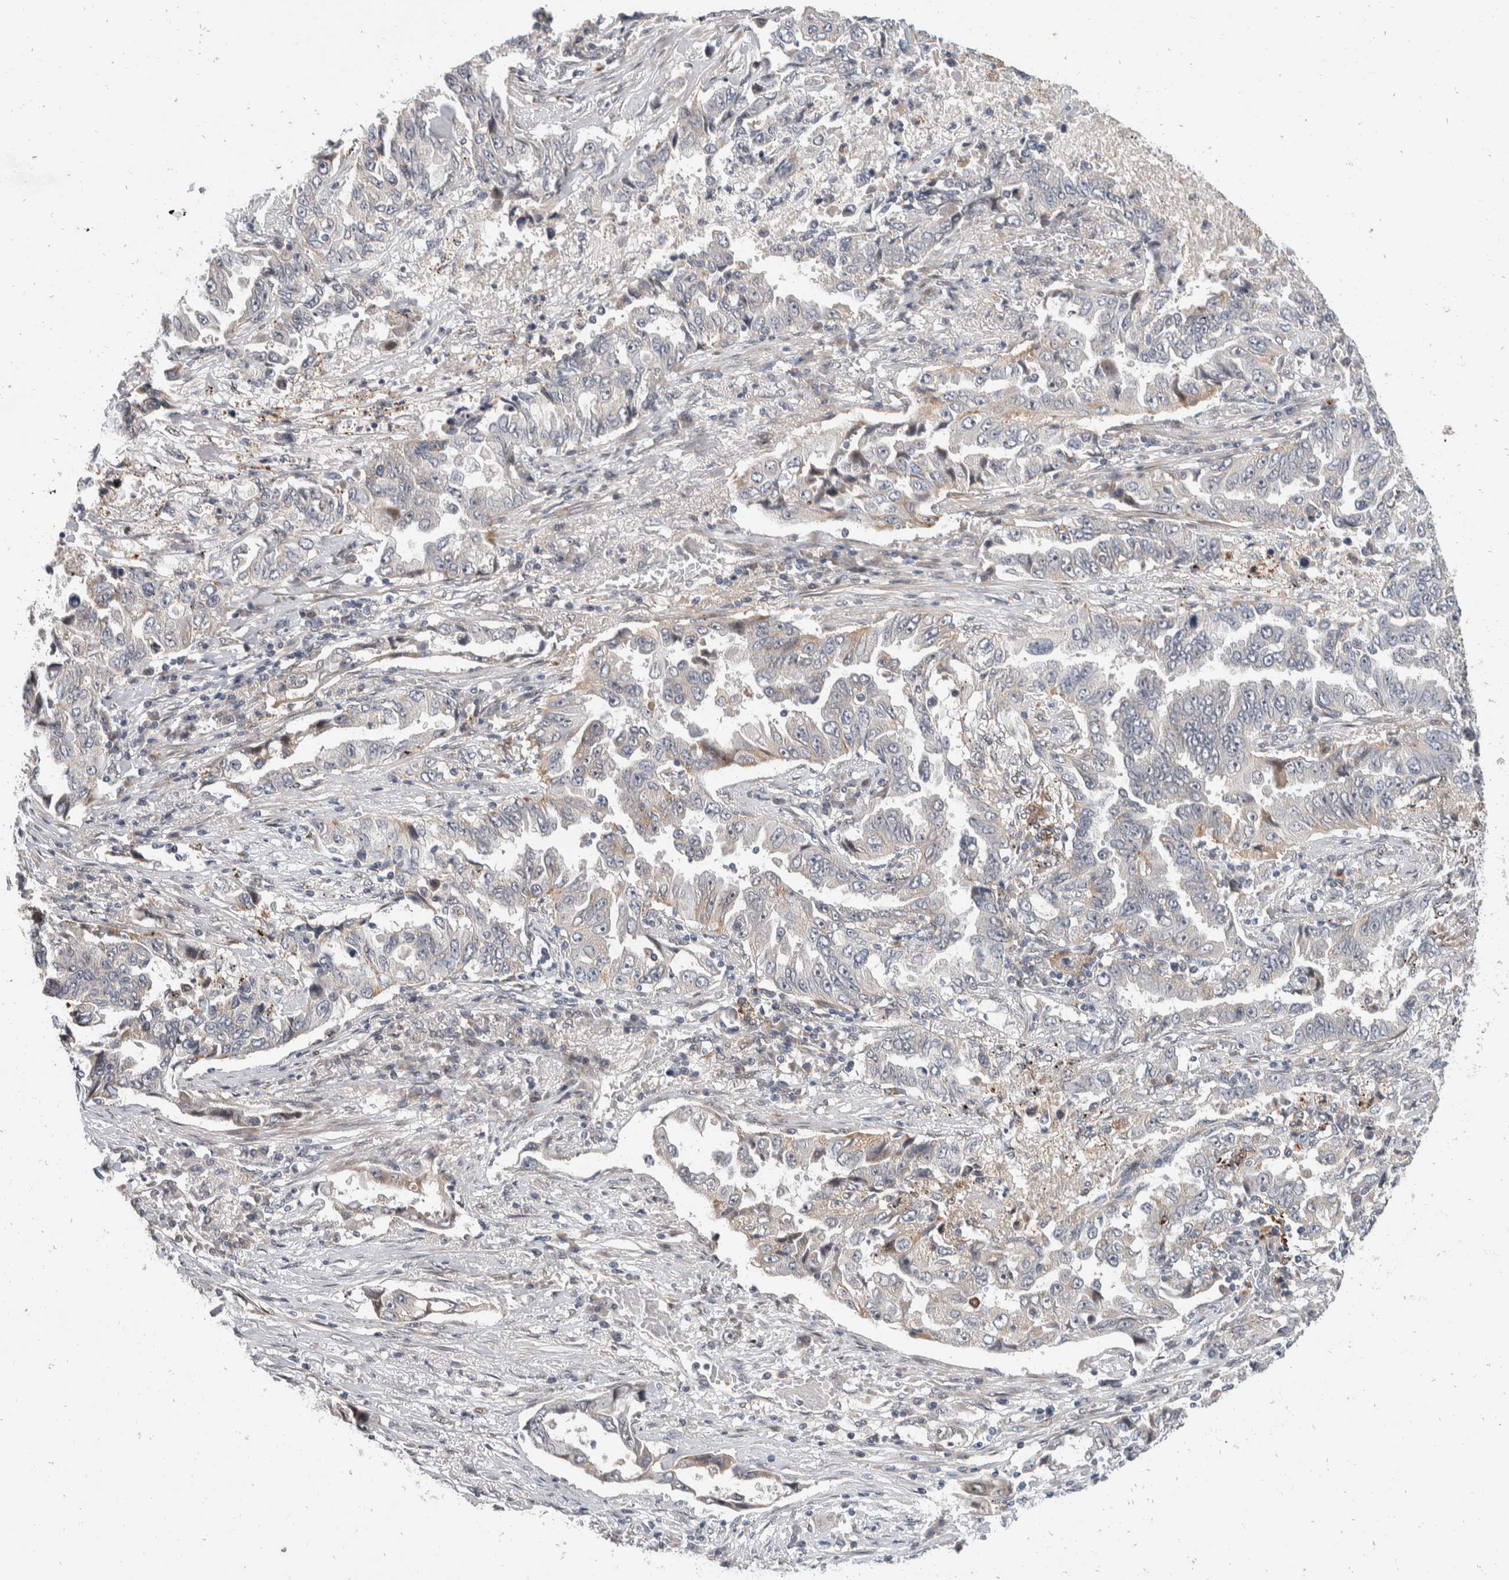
{"staining": {"intensity": "weak", "quantity": "<25%", "location": "cytoplasmic/membranous"}, "tissue": "lung cancer", "cell_type": "Tumor cells", "image_type": "cancer", "snomed": [{"axis": "morphology", "description": "Adenocarcinoma, NOS"}, {"axis": "topography", "description": "Lung"}], "caption": "The image exhibits no staining of tumor cells in lung adenocarcinoma.", "gene": "ZNF703", "patient": {"sex": "female", "age": 51}}